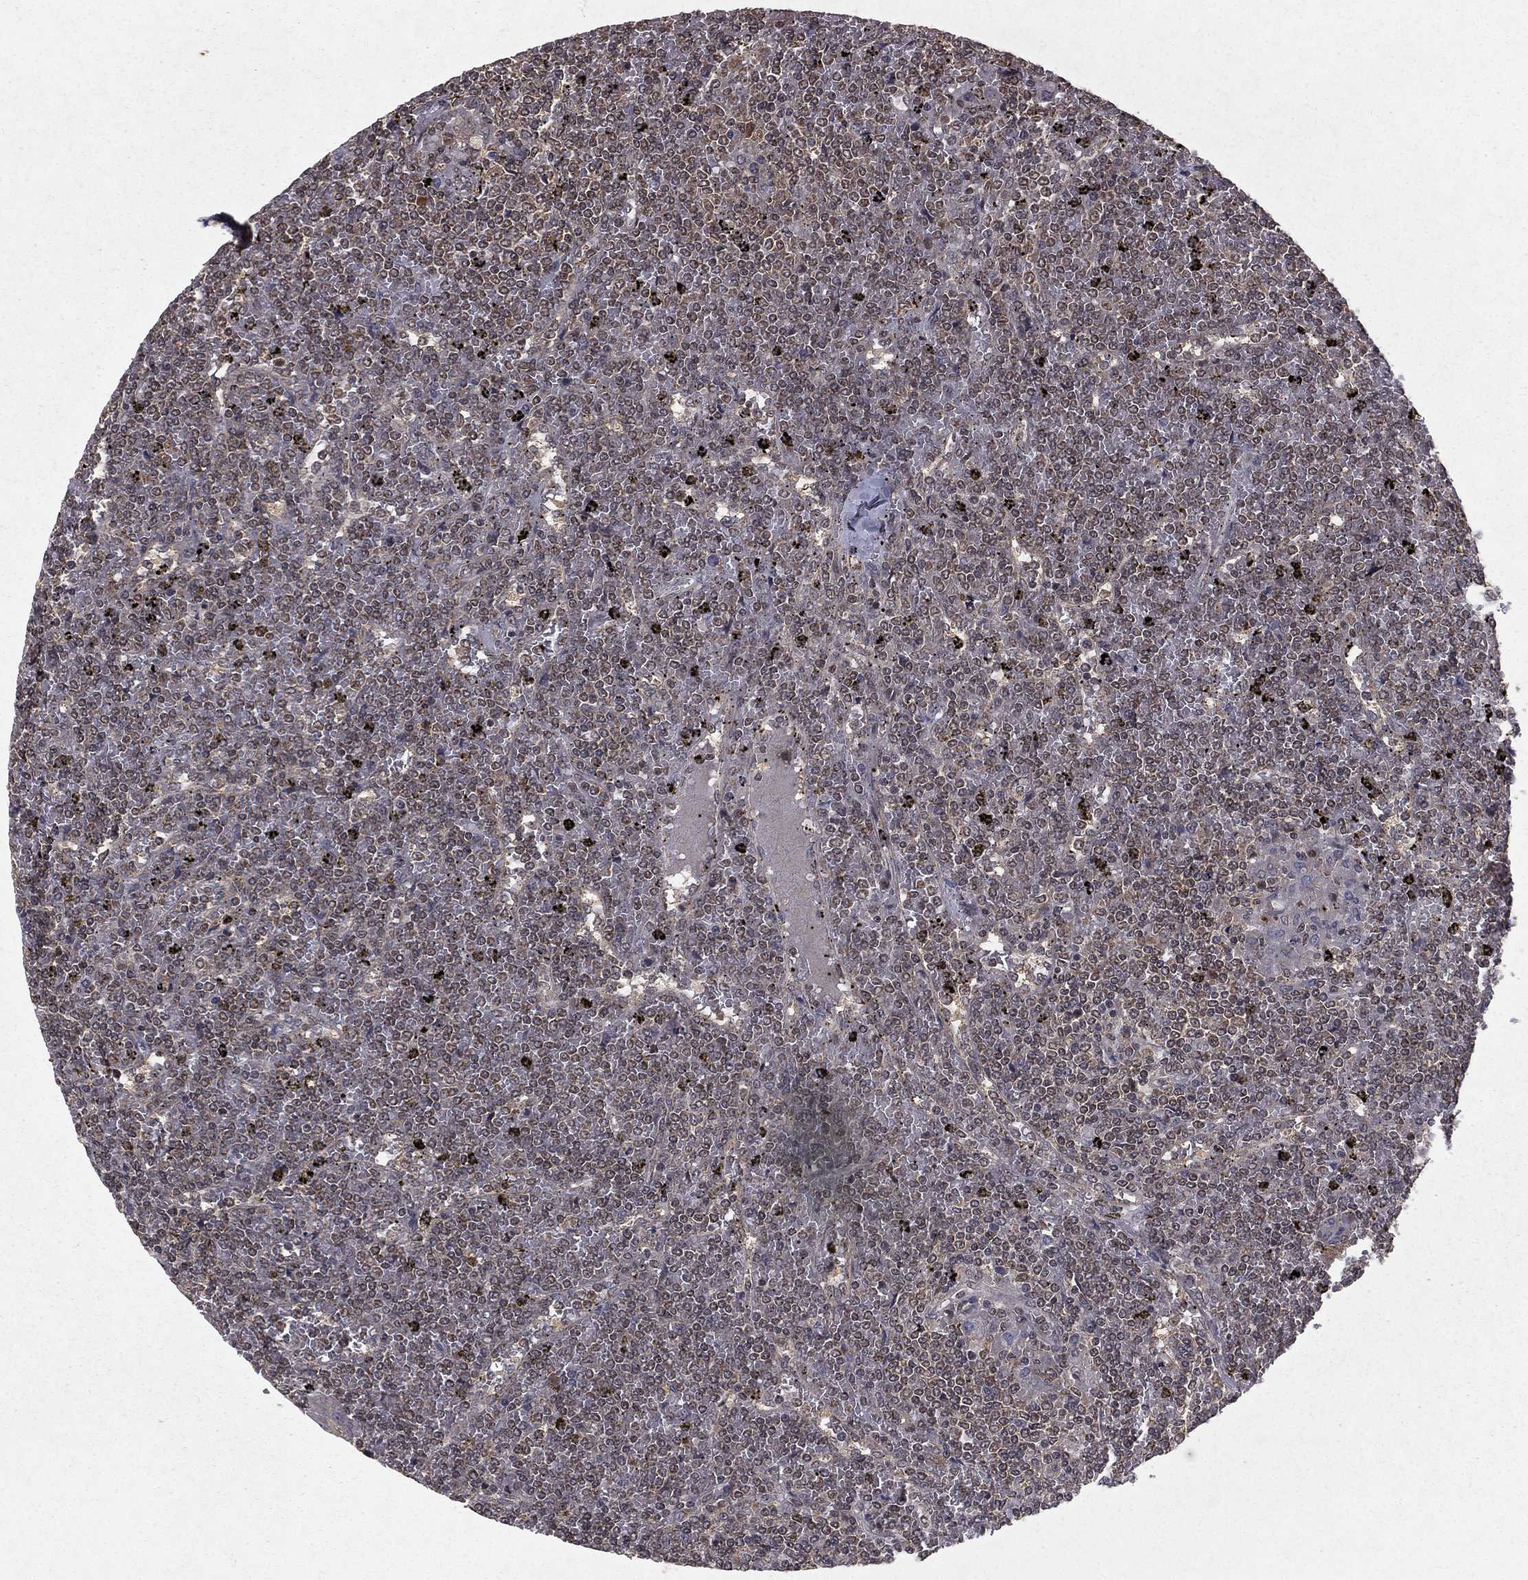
{"staining": {"intensity": "weak", "quantity": "<25%", "location": "cytoplasmic/membranous"}, "tissue": "lymphoma", "cell_type": "Tumor cells", "image_type": "cancer", "snomed": [{"axis": "morphology", "description": "Malignant lymphoma, non-Hodgkin's type, Low grade"}, {"axis": "topography", "description": "Spleen"}], "caption": "Low-grade malignant lymphoma, non-Hodgkin's type was stained to show a protein in brown. There is no significant positivity in tumor cells.", "gene": "ZDHHC15", "patient": {"sex": "female", "age": 19}}